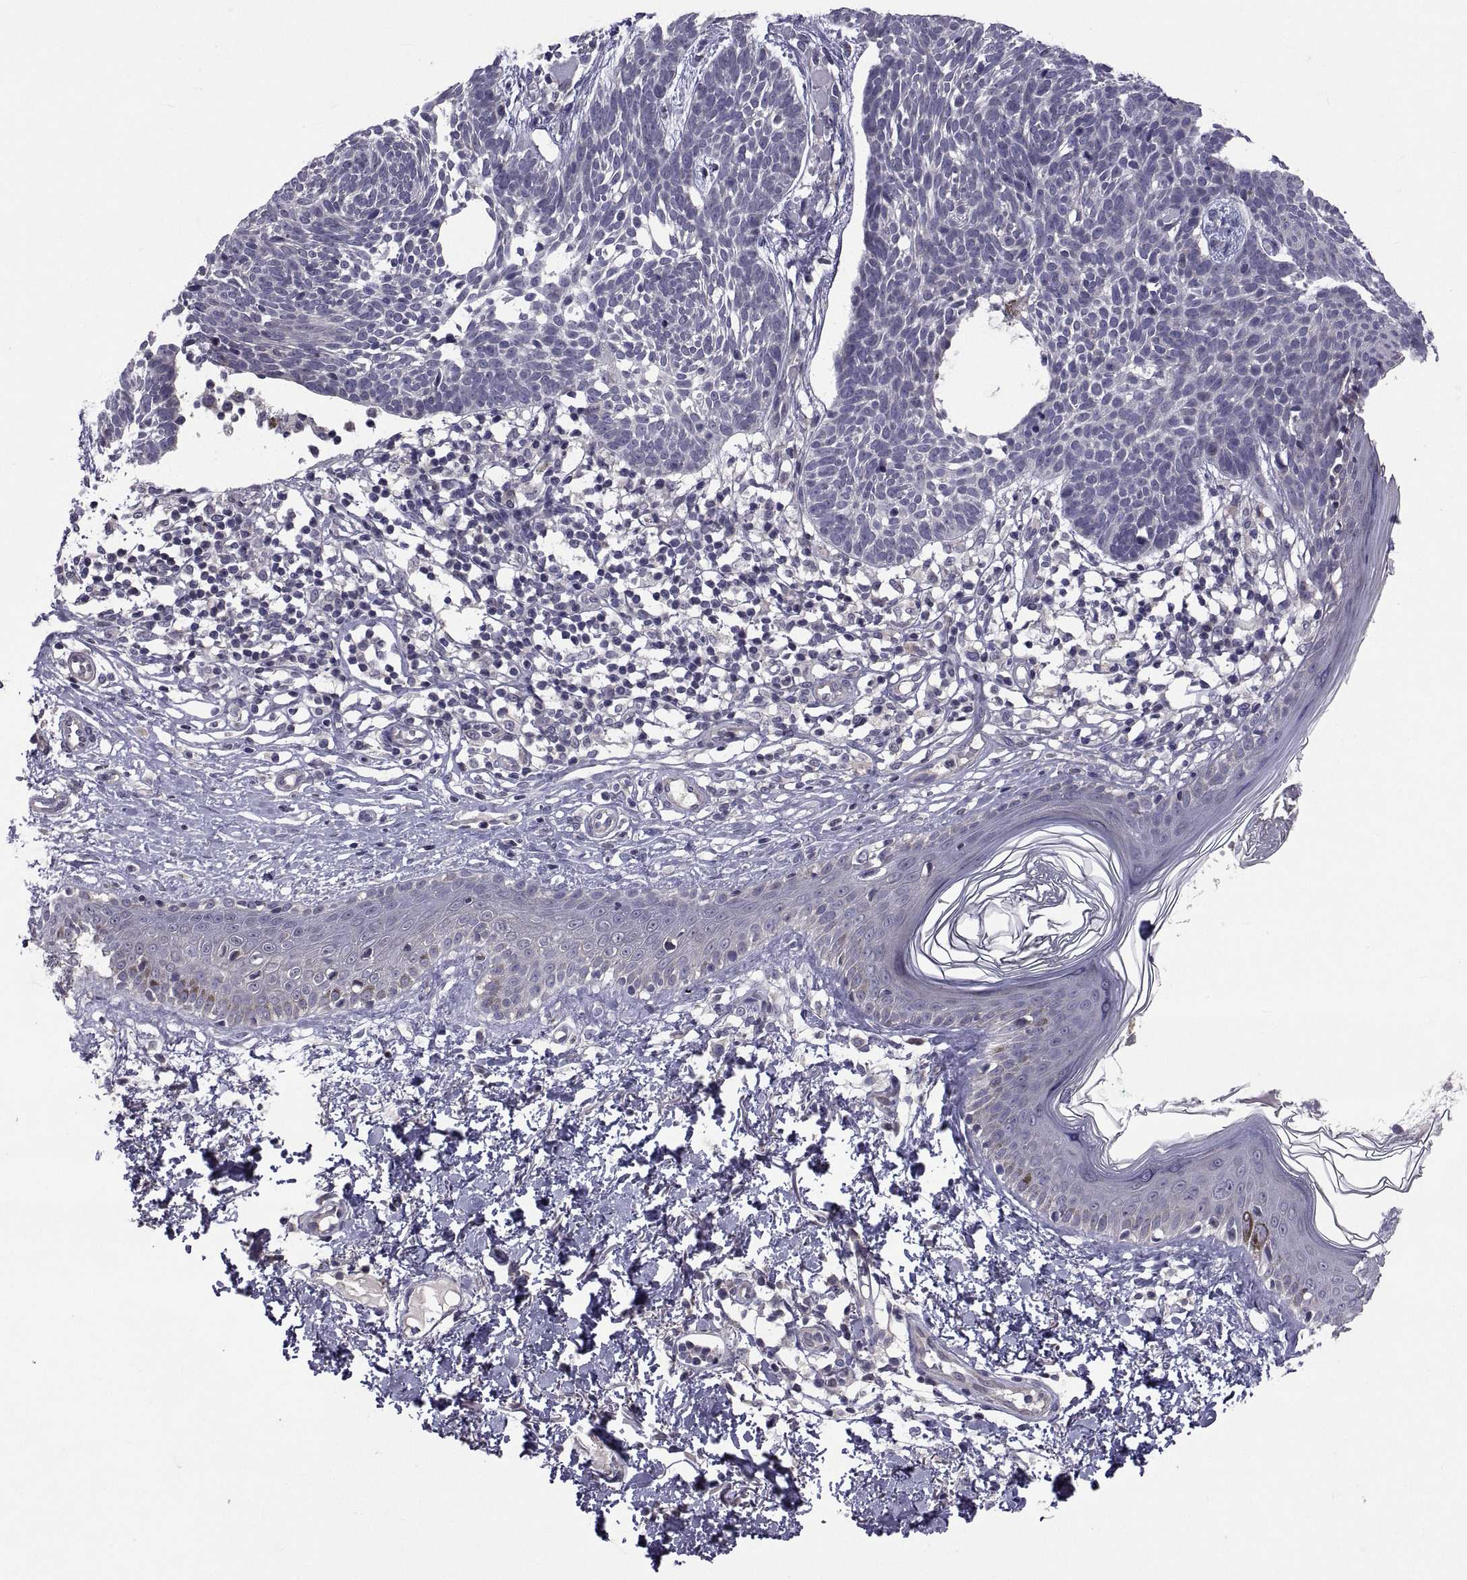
{"staining": {"intensity": "negative", "quantity": "none", "location": "none"}, "tissue": "skin cancer", "cell_type": "Tumor cells", "image_type": "cancer", "snomed": [{"axis": "morphology", "description": "Basal cell carcinoma"}, {"axis": "topography", "description": "Skin"}], "caption": "An IHC photomicrograph of skin basal cell carcinoma is shown. There is no staining in tumor cells of skin basal cell carcinoma.", "gene": "NPTX2", "patient": {"sex": "male", "age": 85}}